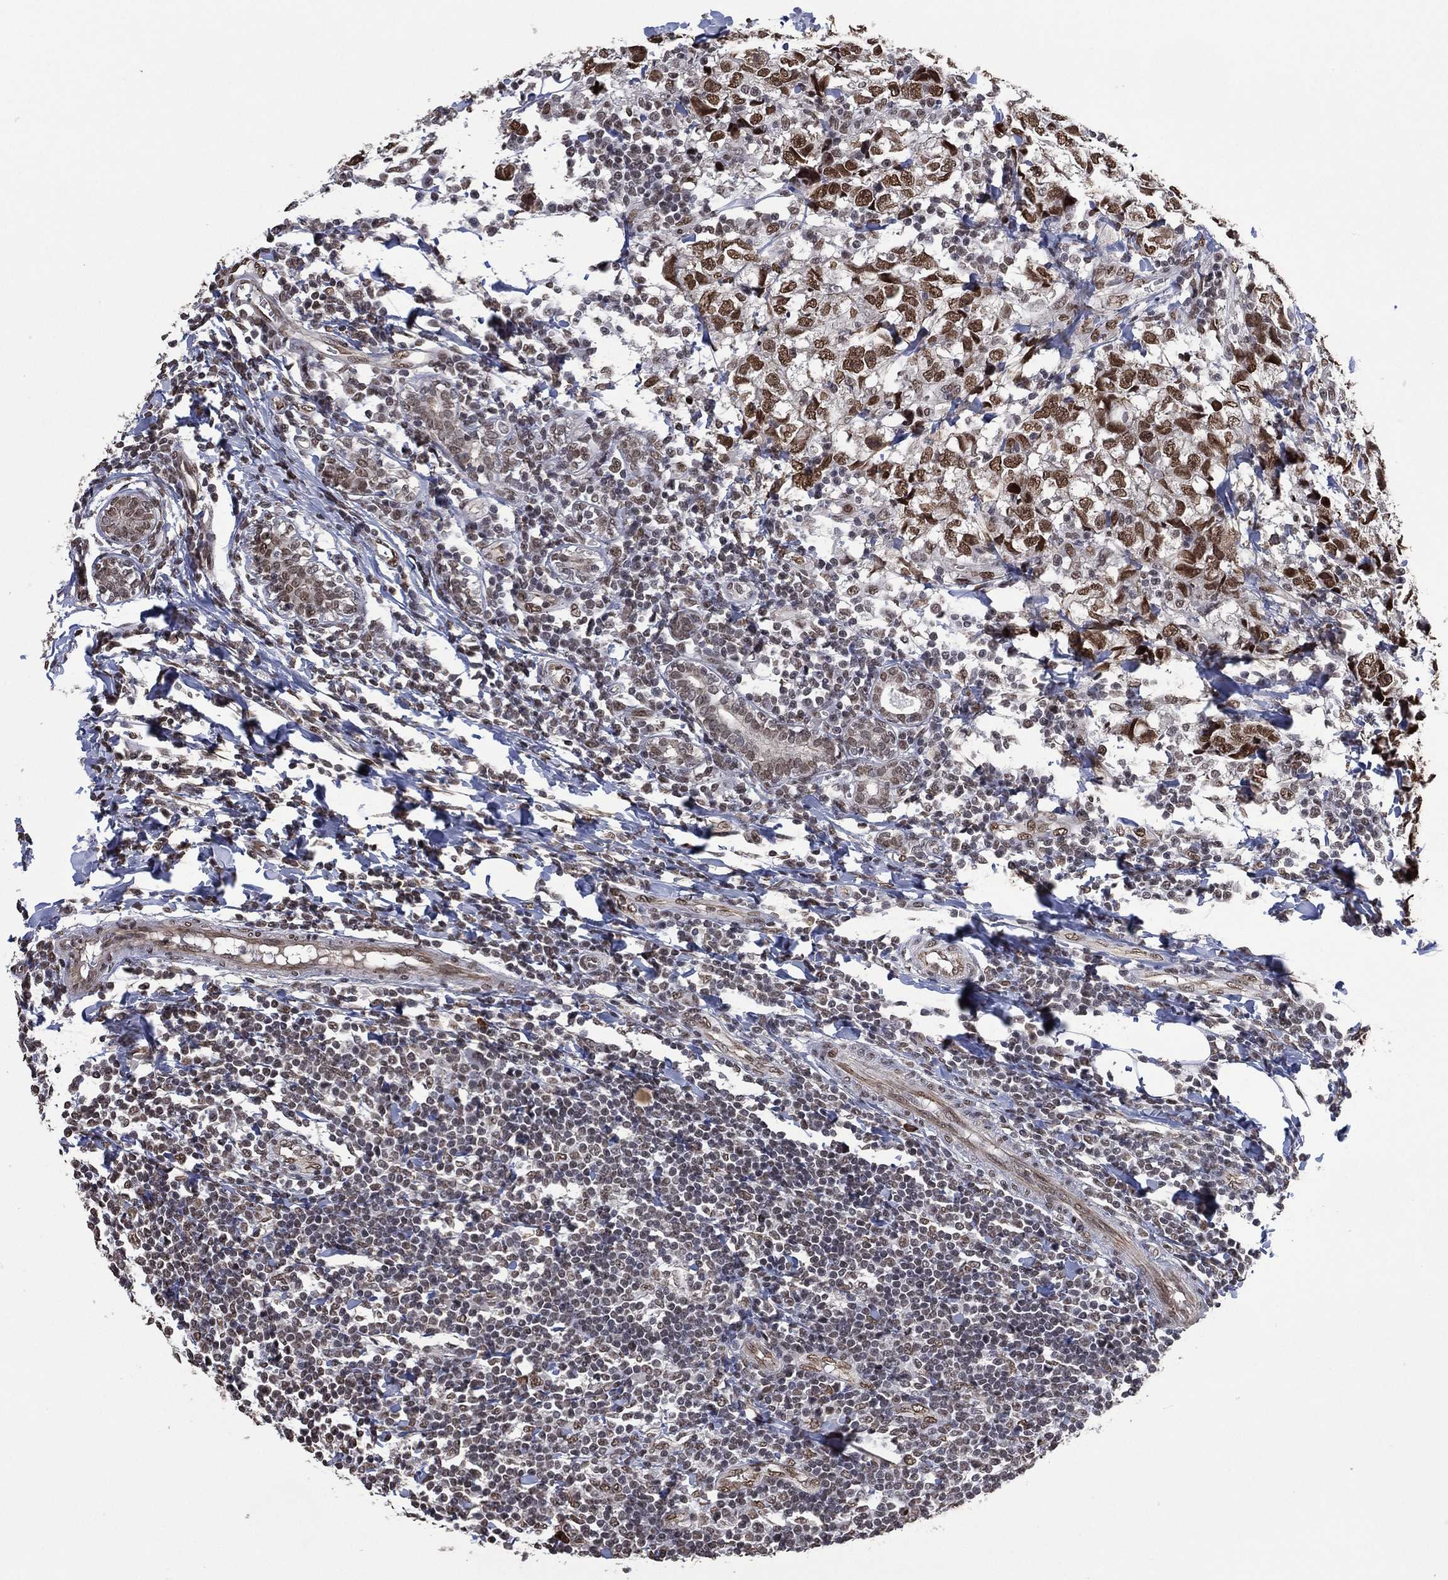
{"staining": {"intensity": "moderate", "quantity": ">75%", "location": "nuclear"}, "tissue": "breast cancer", "cell_type": "Tumor cells", "image_type": "cancer", "snomed": [{"axis": "morphology", "description": "Duct carcinoma"}, {"axis": "topography", "description": "Breast"}], "caption": "Protein expression by IHC demonstrates moderate nuclear expression in approximately >75% of tumor cells in breast cancer.", "gene": "EHMT1", "patient": {"sex": "female", "age": 30}}